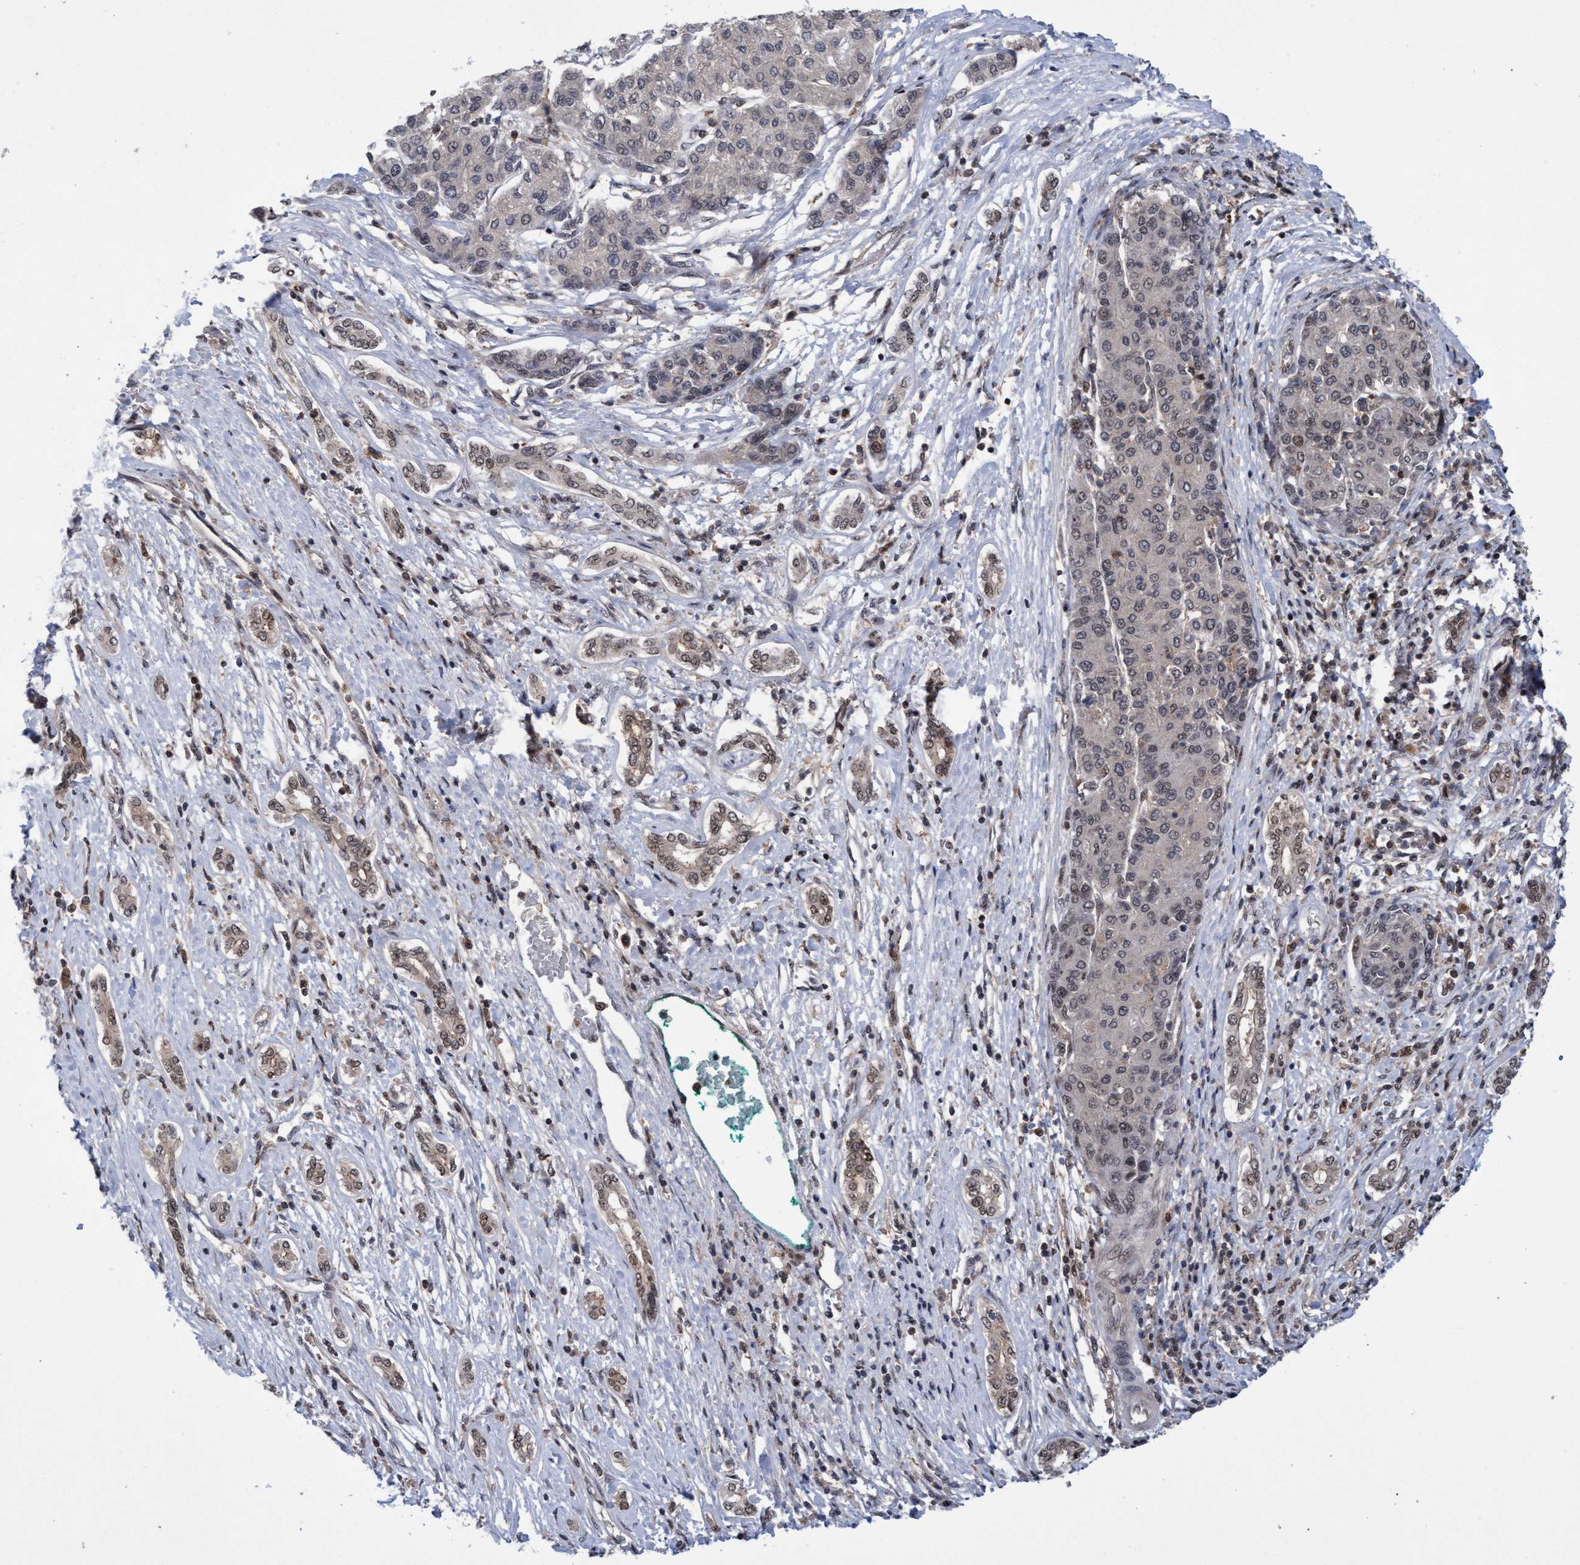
{"staining": {"intensity": "weak", "quantity": "<25%", "location": "nuclear"}, "tissue": "liver cancer", "cell_type": "Tumor cells", "image_type": "cancer", "snomed": [{"axis": "morphology", "description": "Carcinoma, Hepatocellular, NOS"}, {"axis": "topography", "description": "Liver"}], "caption": "Immunohistochemical staining of human liver cancer reveals no significant staining in tumor cells.", "gene": "GTF2F1", "patient": {"sex": "male", "age": 65}}